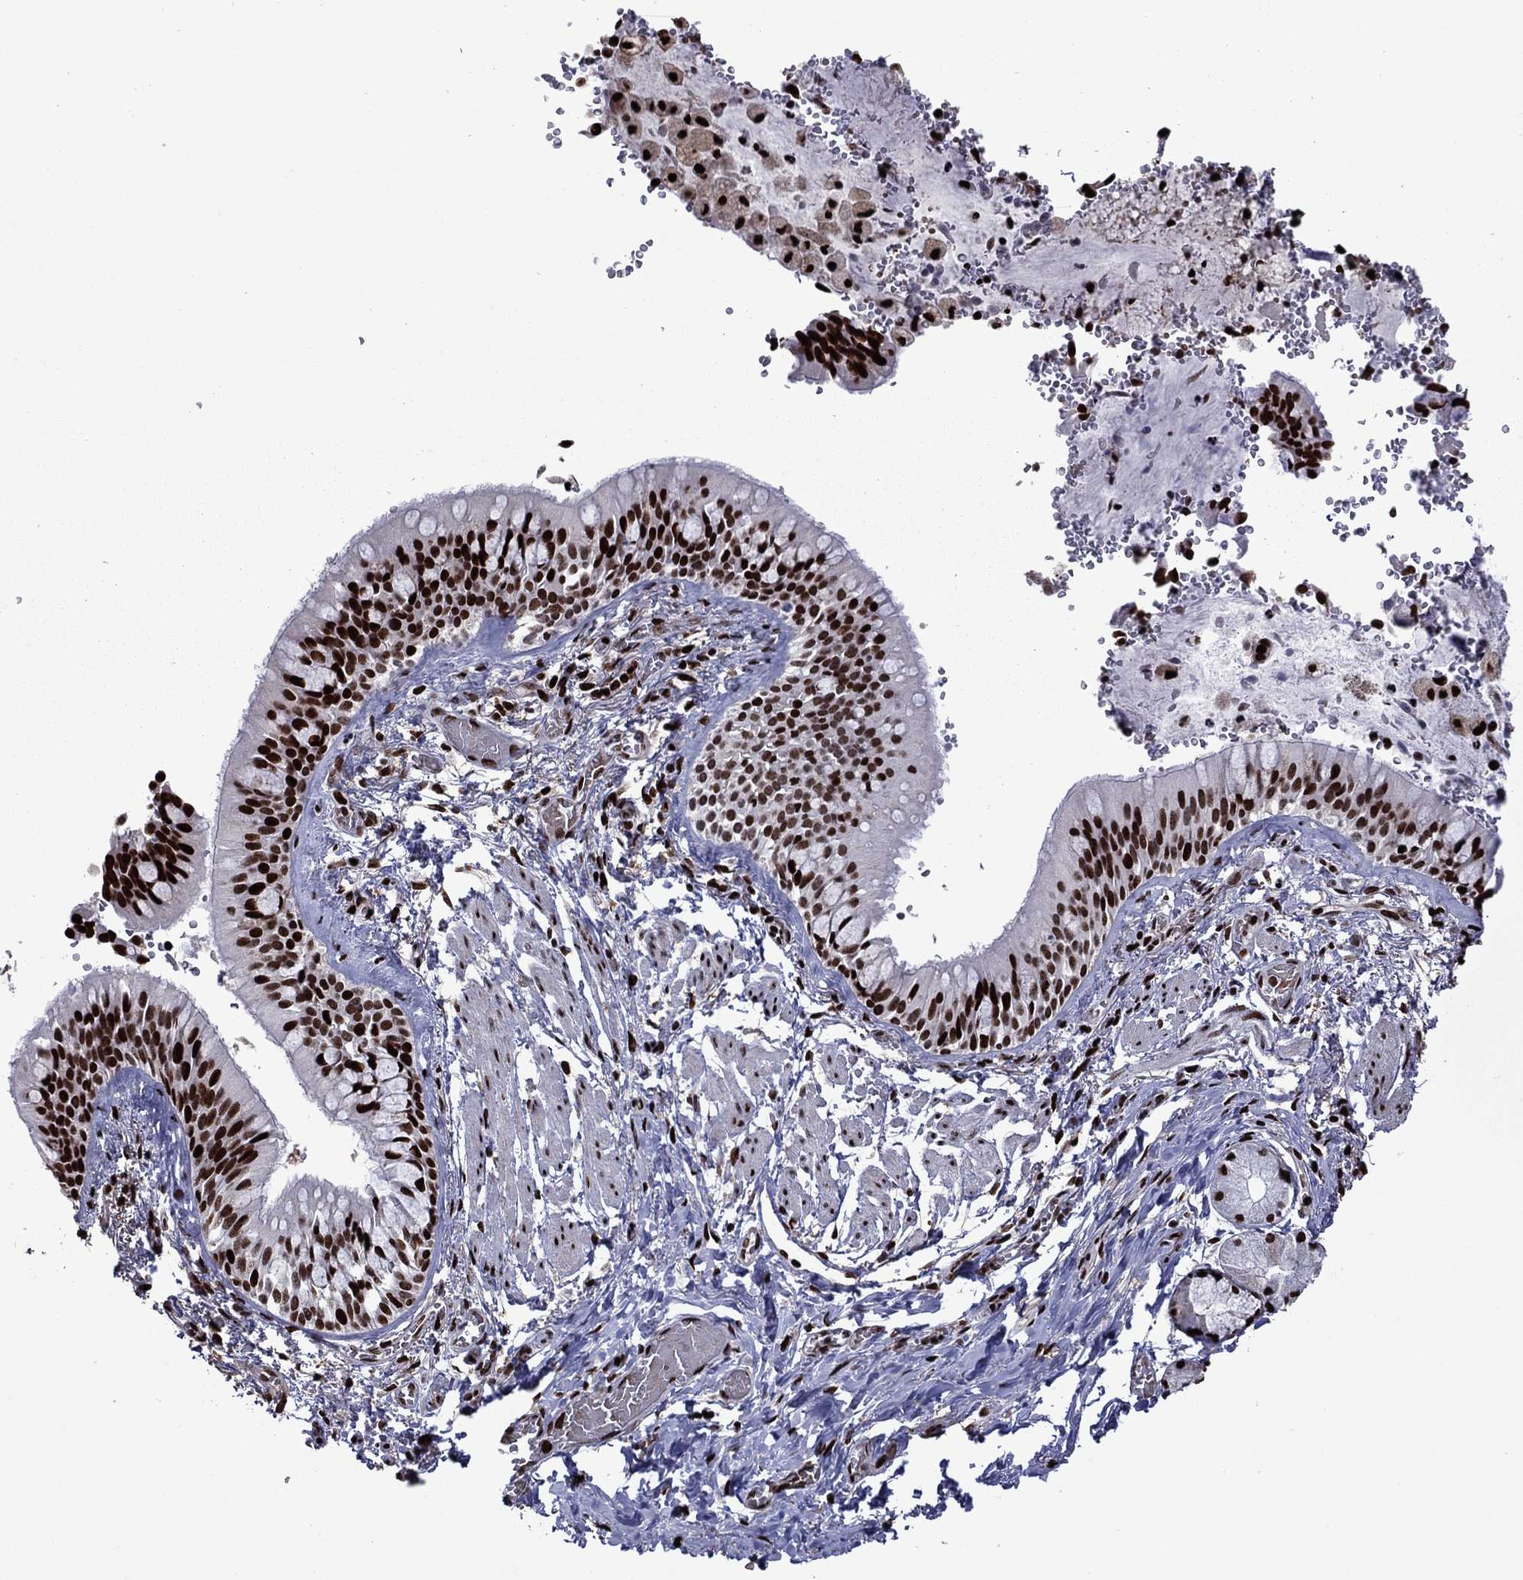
{"staining": {"intensity": "strong", "quantity": ">75%", "location": "nuclear"}, "tissue": "bronchus", "cell_type": "Respiratory epithelial cells", "image_type": "normal", "snomed": [{"axis": "morphology", "description": "Normal tissue, NOS"}, {"axis": "topography", "description": "Bronchus"}, {"axis": "topography", "description": "Lung"}], "caption": "A brown stain labels strong nuclear expression of a protein in respiratory epithelial cells of normal human bronchus. The staining was performed using DAB (3,3'-diaminobenzidine), with brown indicating positive protein expression. Nuclei are stained blue with hematoxylin.", "gene": "LIMK1", "patient": {"sex": "female", "age": 57}}